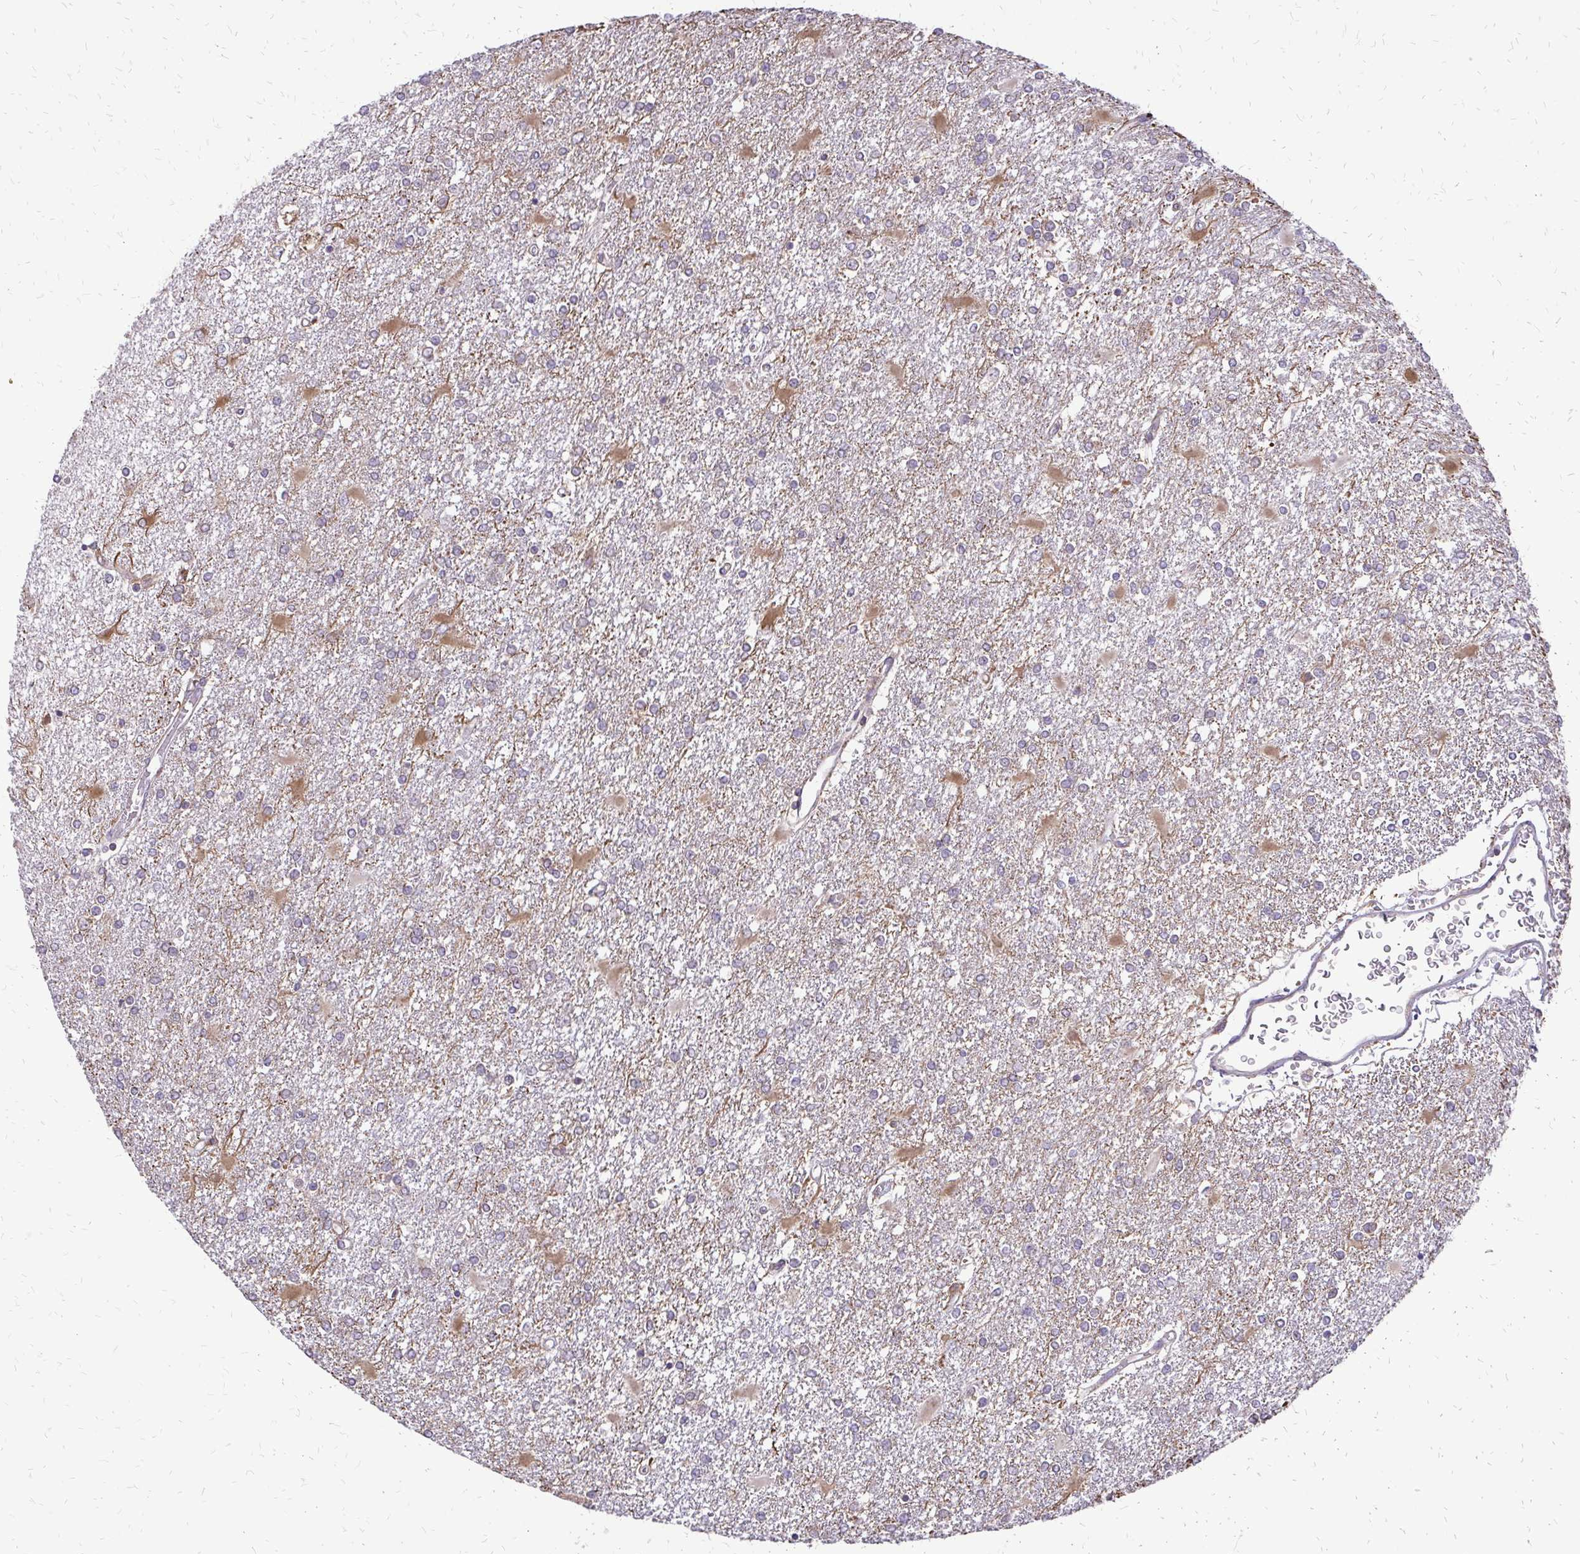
{"staining": {"intensity": "negative", "quantity": "none", "location": "none"}, "tissue": "glioma", "cell_type": "Tumor cells", "image_type": "cancer", "snomed": [{"axis": "morphology", "description": "Glioma, malignant, High grade"}, {"axis": "topography", "description": "Cerebral cortex"}], "caption": "The micrograph reveals no significant positivity in tumor cells of glioma.", "gene": "RPS3", "patient": {"sex": "male", "age": 79}}